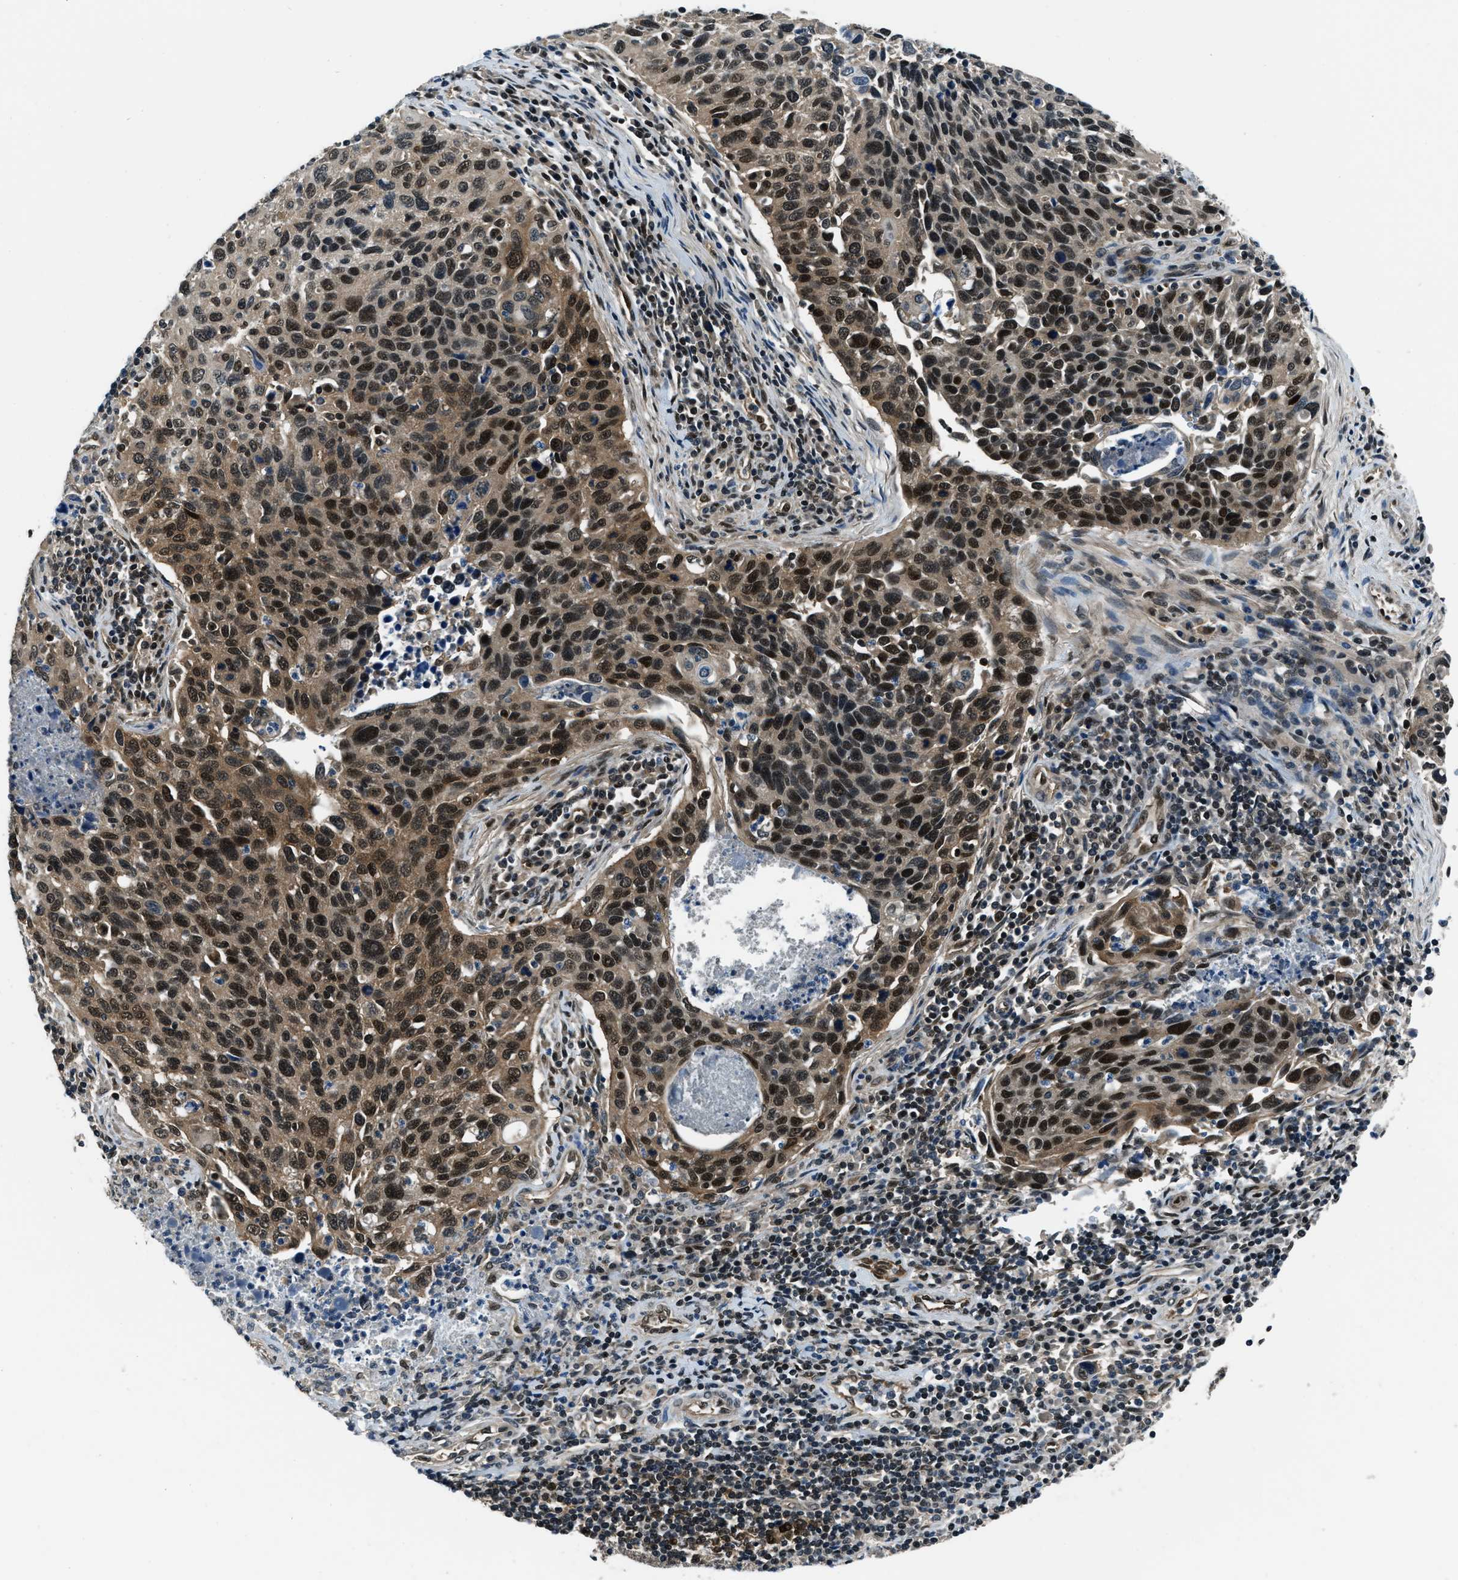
{"staining": {"intensity": "strong", "quantity": ">75%", "location": "cytoplasmic/membranous,nuclear"}, "tissue": "cervical cancer", "cell_type": "Tumor cells", "image_type": "cancer", "snomed": [{"axis": "morphology", "description": "Squamous cell carcinoma, NOS"}, {"axis": "topography", "description": "Cervix"}], "caption": "This image reveals cervical cancer stained with immunohistochemistry (IHC) to label a protein in brown. The cytoplasmic/membranous and nuclear of tumor cells show strong positivity for the protein. Nuclei are counter-stained blue.", "gene": "NUDCD3", "patient": {"sex": "female", "age": 53}}